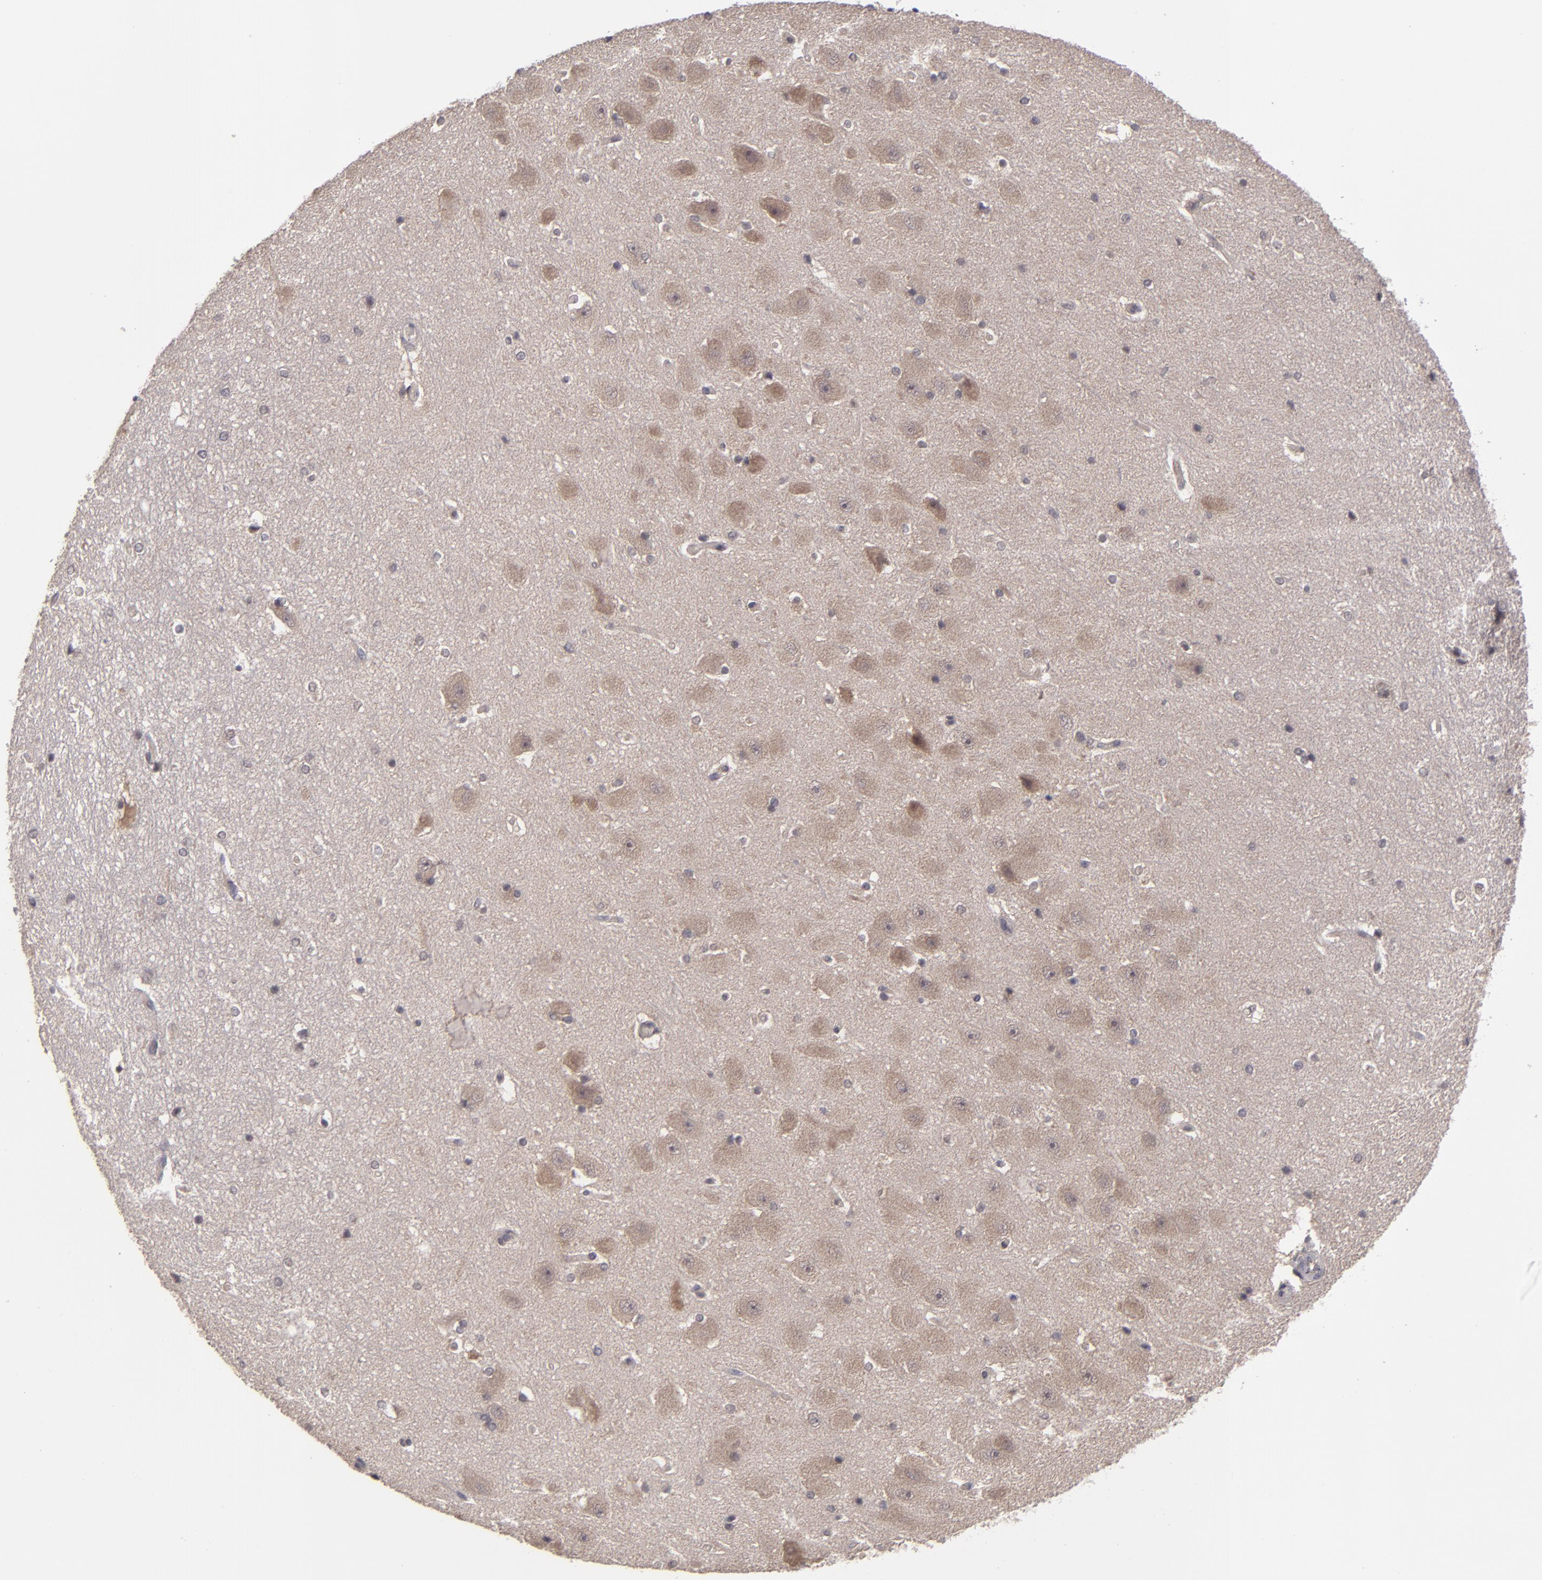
{"staining": {"intensity": "negative", "quantity": "none", "location": "none"}, "tissue": "hippocampus", "cell_type": "Glial cells", "image_type": "normal", "snomed": [{"axis": "morphology", "description": "Normal tissue, NOS"}, {"axis": "topography", "description": "Hippocampus"}], "caption": "IHC of normal human hippocampus shows no expression in glial cells. (Immunohistochemistry, brightfield microscopy, high magnification).", "gene": "TYMS", "patient": {"sex": "female", "age": 19}}